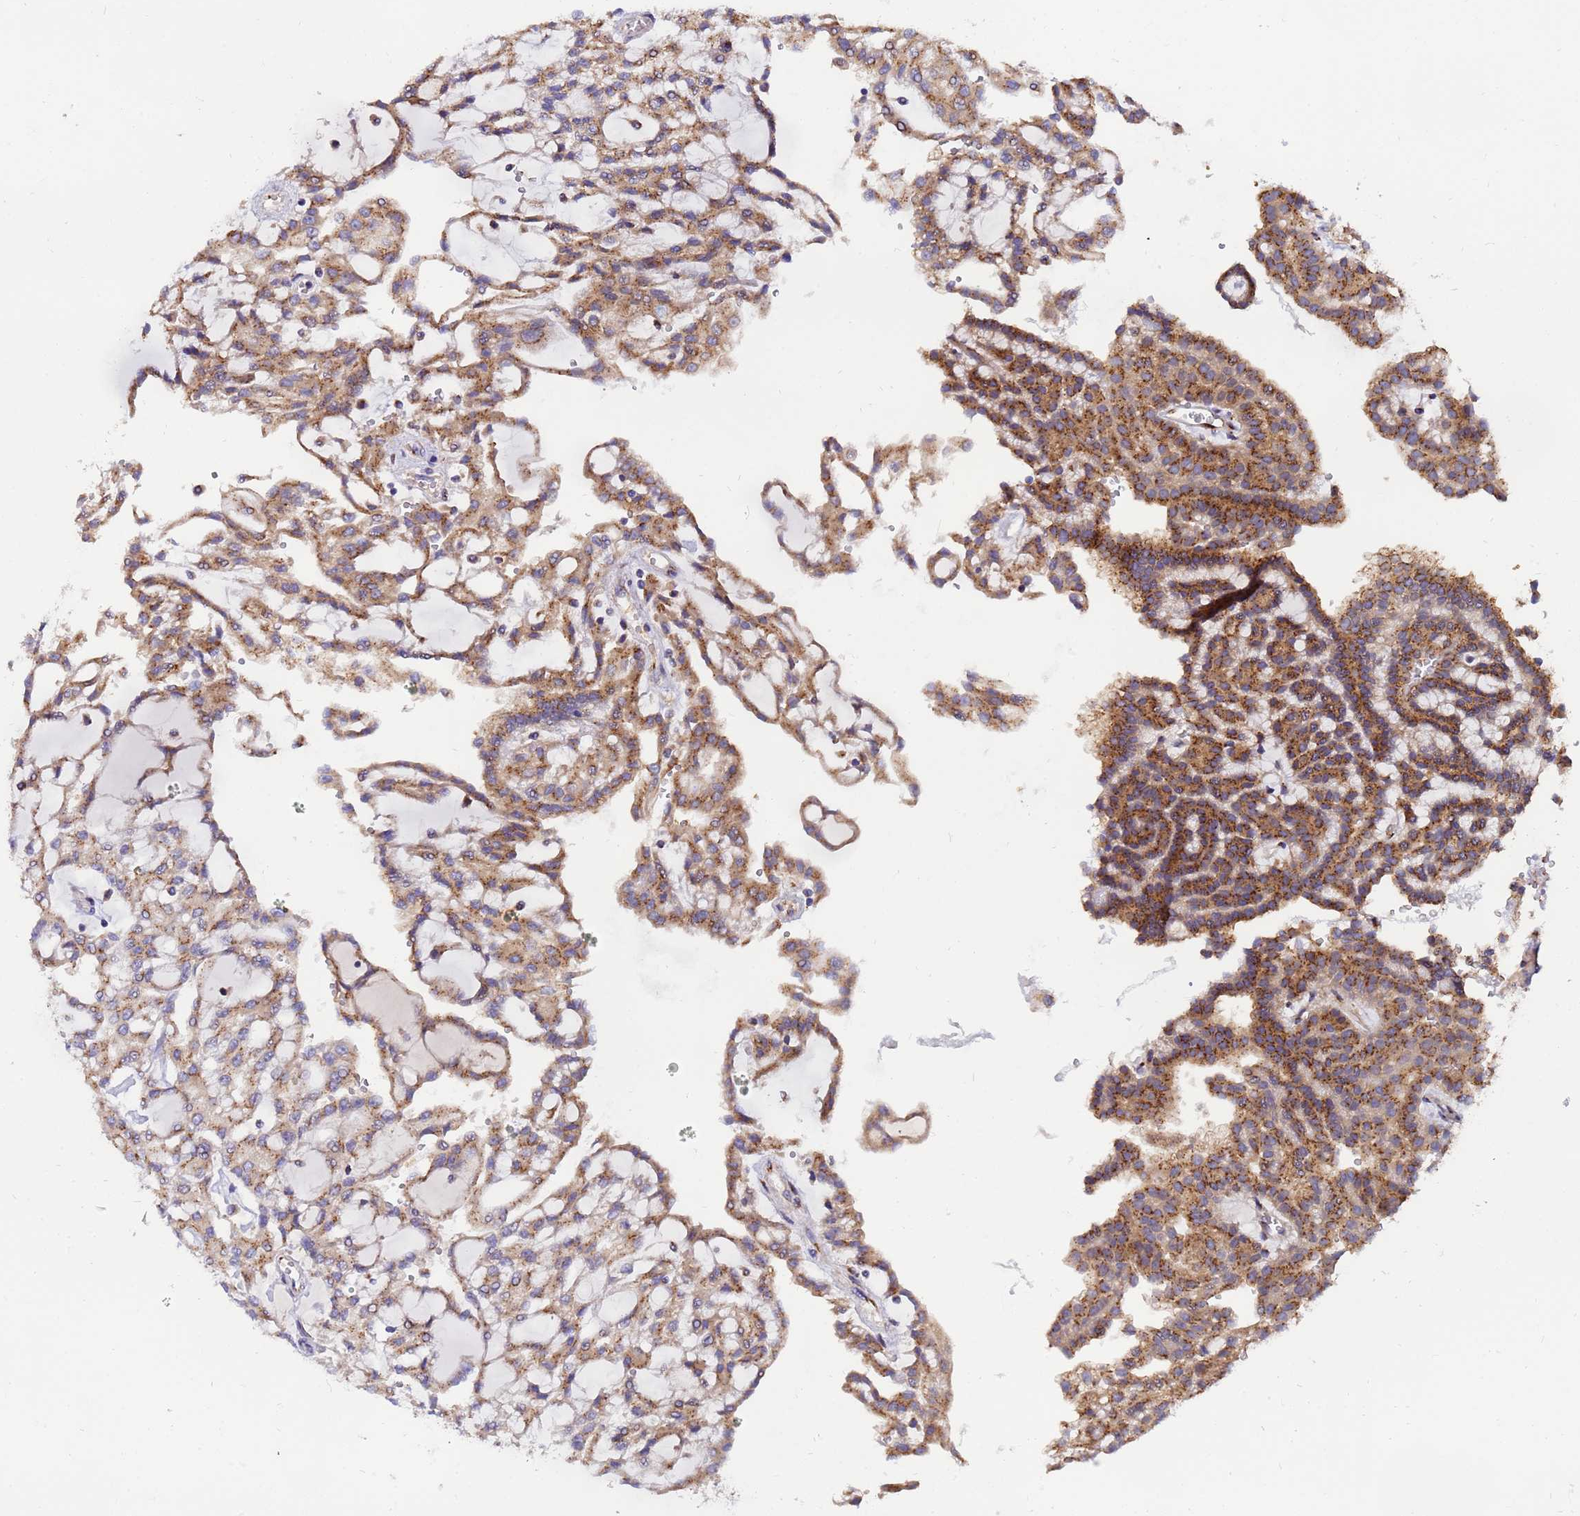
{"staining": {"intensity": "moderate", "quantity": ">75%", "location": "cytoplasmic/membranous"}, "tissue": "renal cancer", "cell_type": "Tumor cells", "image_type": "cancer", "snomed": [{"axis": "morphology", "description": "Adenocarcinoma, NOS"}, {"axis": "topography", "description": "Kidney"}], "caption": "High-power microscopy captured an immunohistochemistry (IHC) micrograph of adenocarcinoma (renal), revealing moderate cytoplasmic/membranous positivity in approximately >75% of tumor cells.", "gene": "HPS3", "patient": {"sex": "male", "age": 63}}